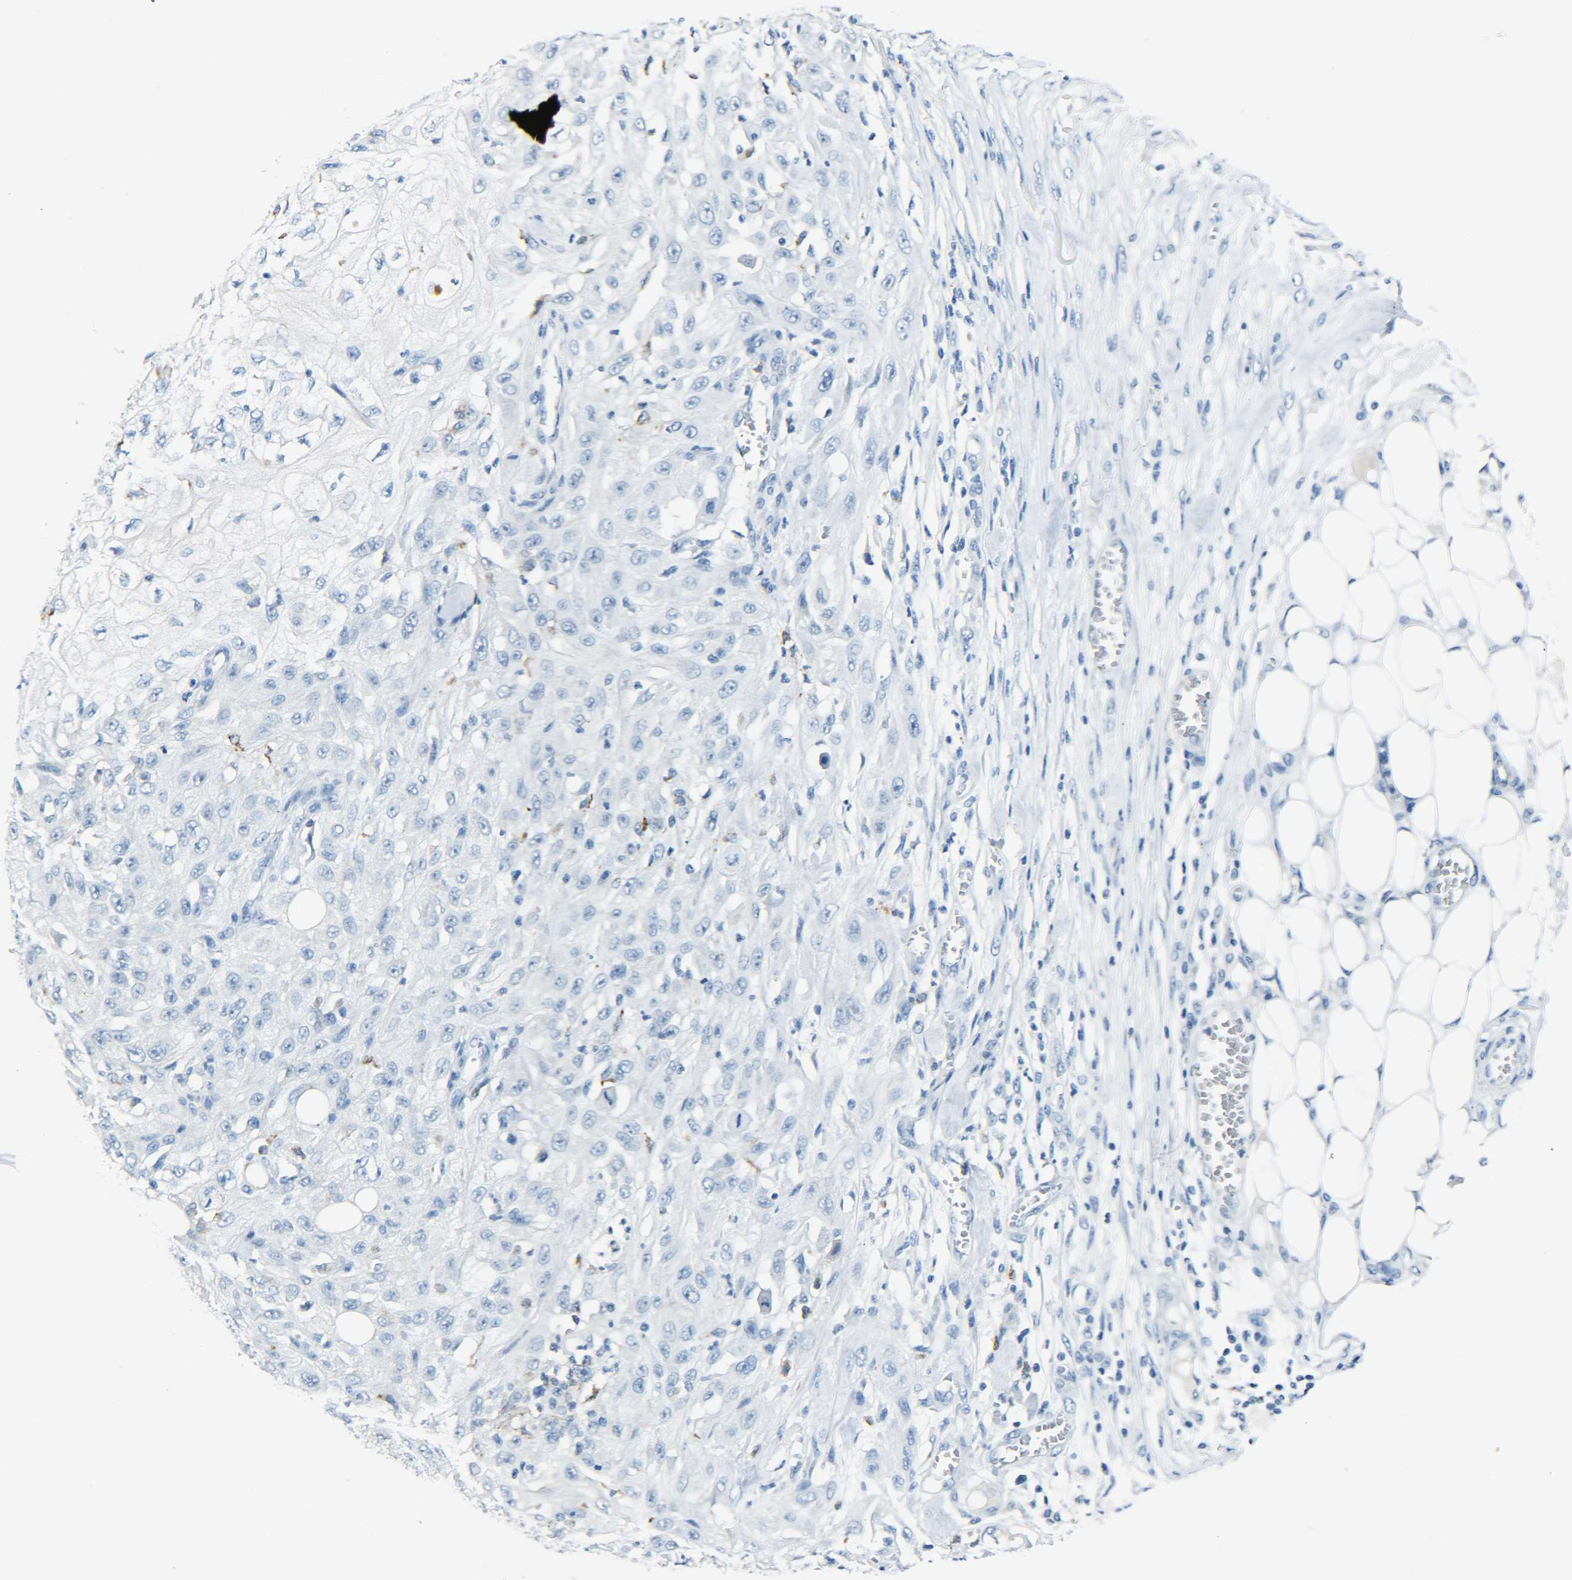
{"staining": {"intensity": "negative", "quantity": "none", "location": "none"}, "tissue": "skin cancer", "cell_type": "Tumor cells", "image_type": "cancer", "snomed": [{"axis": "morphology", "description": "Squamous cell carcinoma, NOS"}, {"axis": "morphology", "description": "Squamous cell carcinoma, metastatic, NOS"}, {"axis": "topography", "description": "Skin"}, {"axis": "topography", "description": "Lymph node"}], "caption": "This is an immunohistochemistry photomicrograph of metastatic squamous cell carcinoma (skin). There is no expression in tumor cells.", "gene": "C15orf48", "patient": {"sex": "male", "age": 75}}